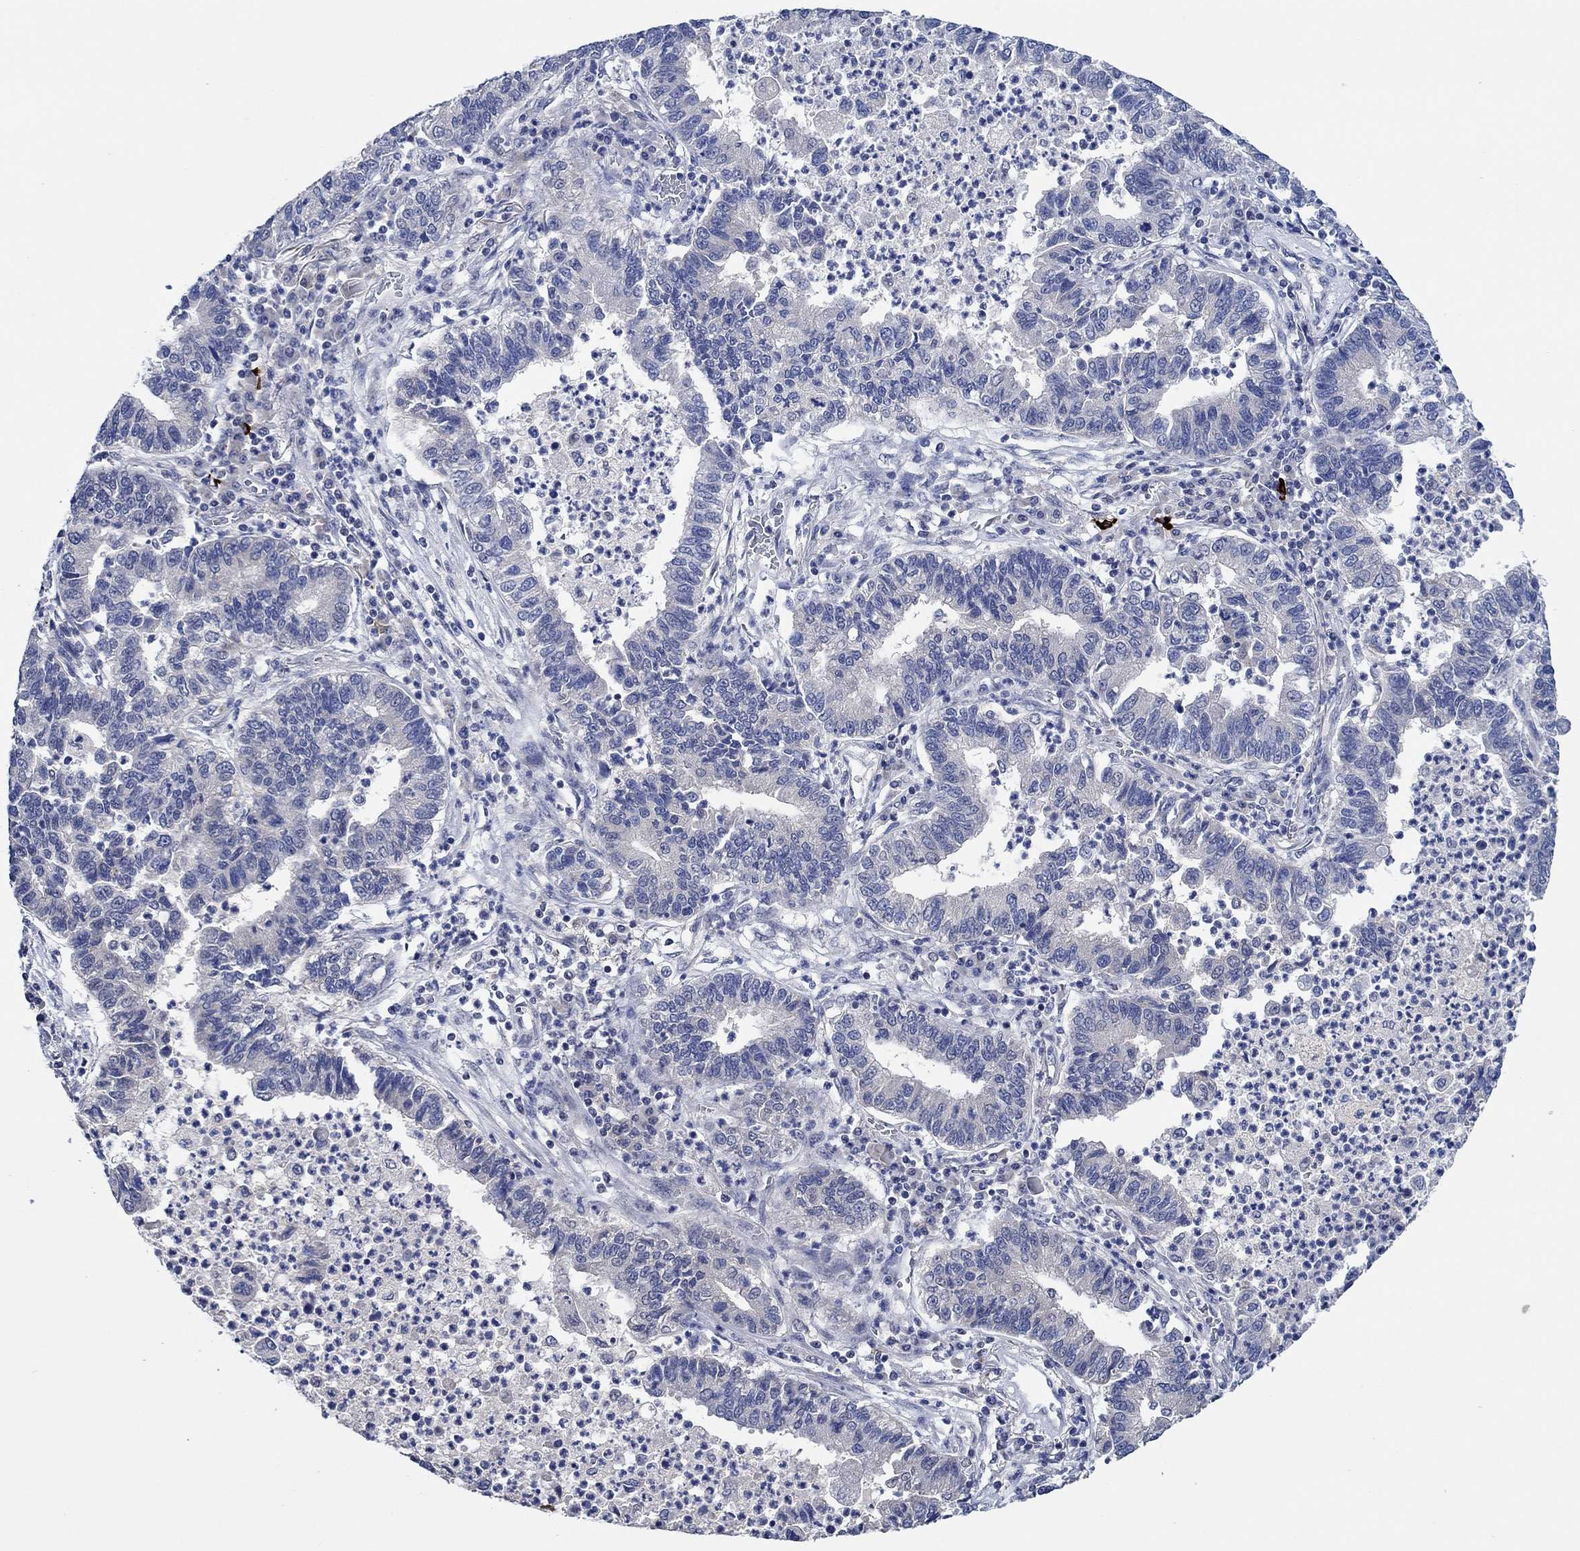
{"staining": {"intensity": "negative", "quantity": "none", "location": "none"}, "tissue": "lung cancer", "cell_type": "Tumor cells", "image_type": "cancer", "snomed": [{"axis": "morphology", "description": "Adenocarcinoma, NOS"}, {"axis": "topography", "description": "Lung"}], "caption": "The IHC histopathology image has no significant staining in tumor cells of lung adenocarcinoma tissue. (DAB (3,3'-diaminobenzidine) immunohistochemistry (IHC) visualized using brightfield microscopy, high magnification).", "gene": "PRRT3", "patient": {"sex": "female", "age": 57}}